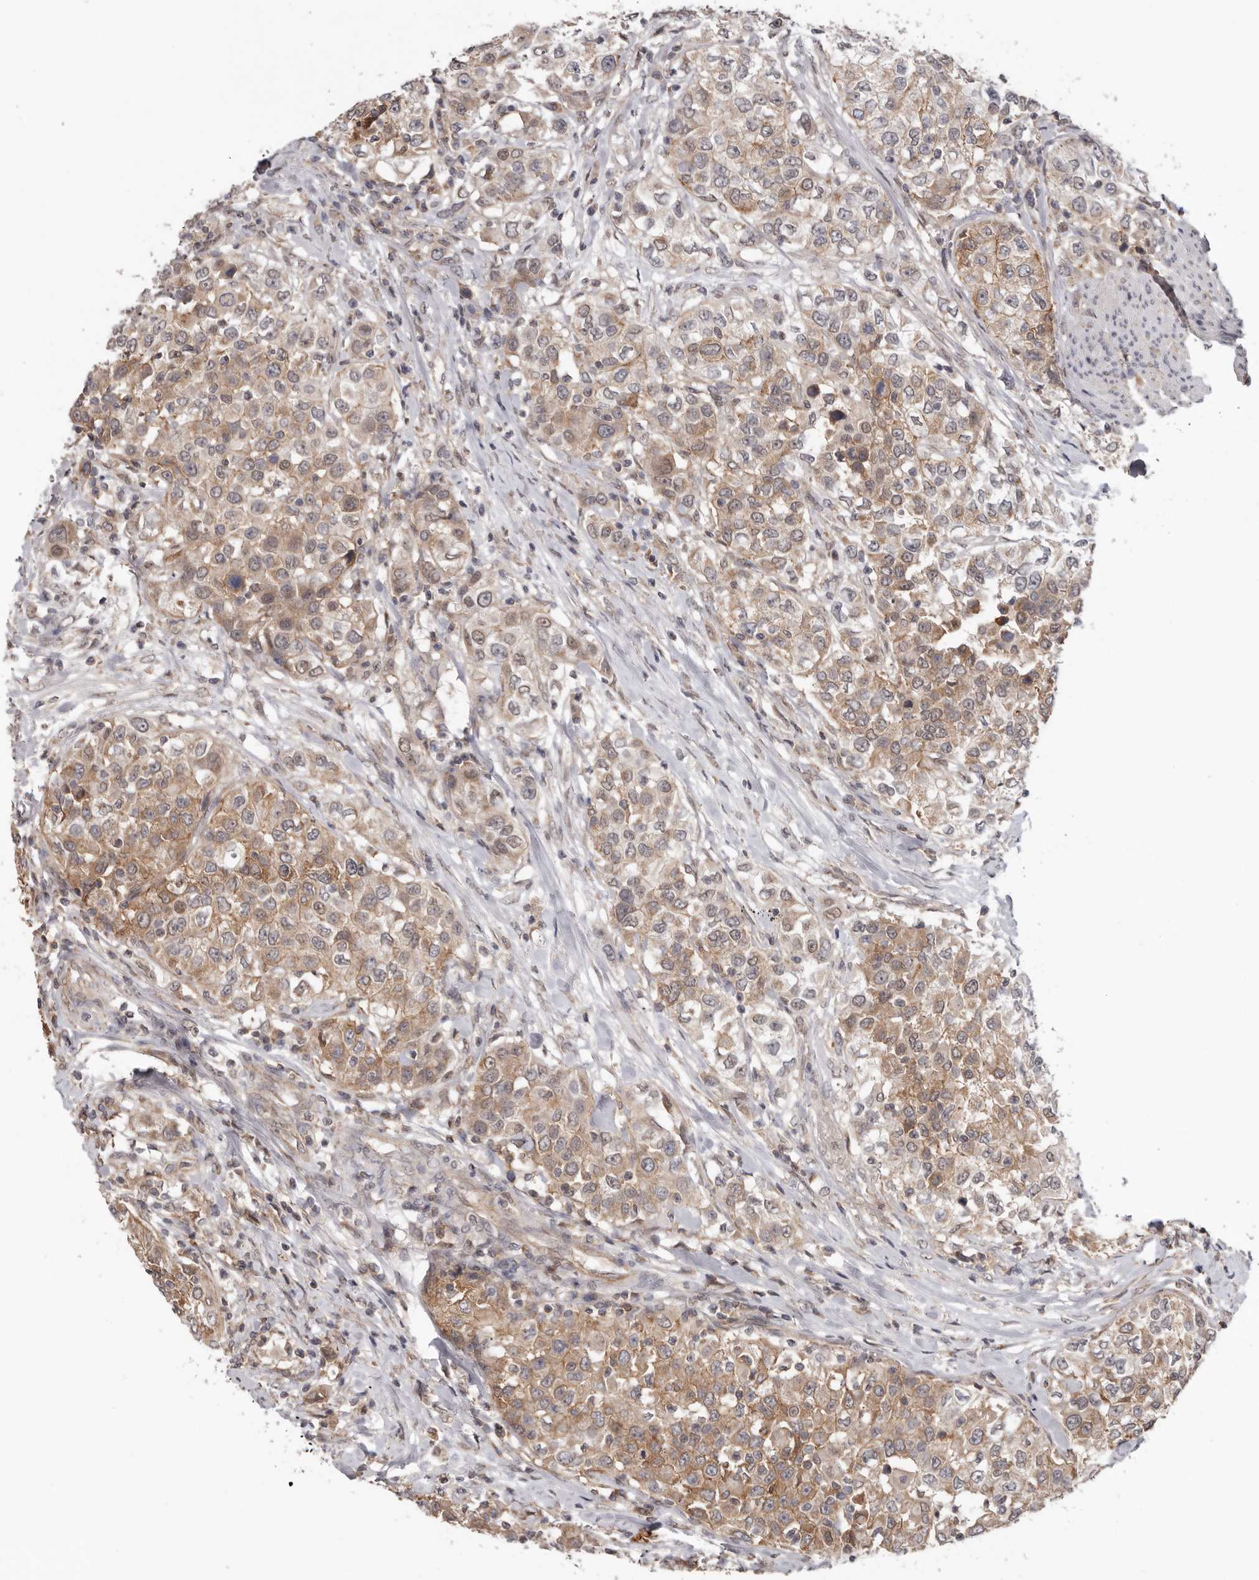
{"staining": {"intensity": "moderate", "quantity": ">75%", "location": "cytoplasmic/membranous"}, "tissue": "urothelial cancer", "cell_type": "Tumor cells", "image_type": "cancer", "snomed": [{"axis": "morphology", "description": "Urothelial carcinoma, High grade"}, {"axis": "topography", "description": "Urinary bladder"}], "caption": "Tumor cells display medium levels of moderate cytoplasmic/membranous expression in approximately >75% of cells in human urothelial cancer.", "gene": "MOGAT2", "patient": {"sex": "female", "age": 80}}